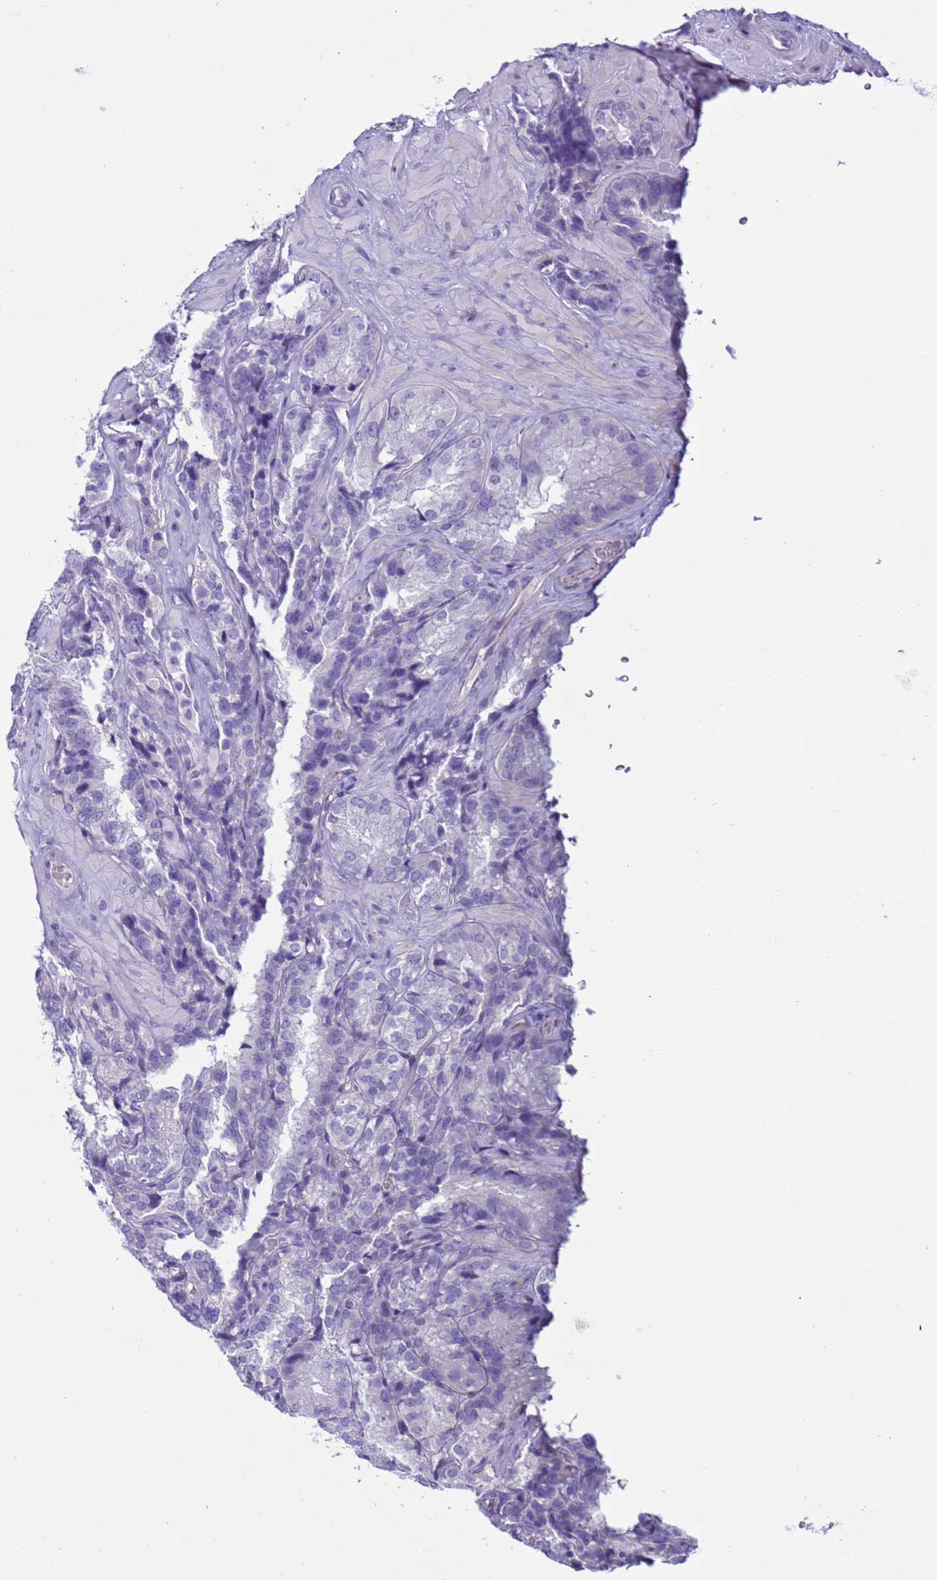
{"staining": {"intensity": "negative", "quantity": "none", "location": "none"}, "tissue": "seminal vesicle", "cell_type": "Glandular cells", "image_type": "normal", "snomed": [{"axis": "morphology", "description": "Normal tissue, NOS"}, {"axis": "topography", "description": "Seminal veicle"}], "caption": "Immunohistochemistry micrograph of unremarkable human seminal vesicle stained for a protein (brown), which shows no expression in glandular cells.", "gene": "CST1", "patient": {"sex": "male", "age": 58}}